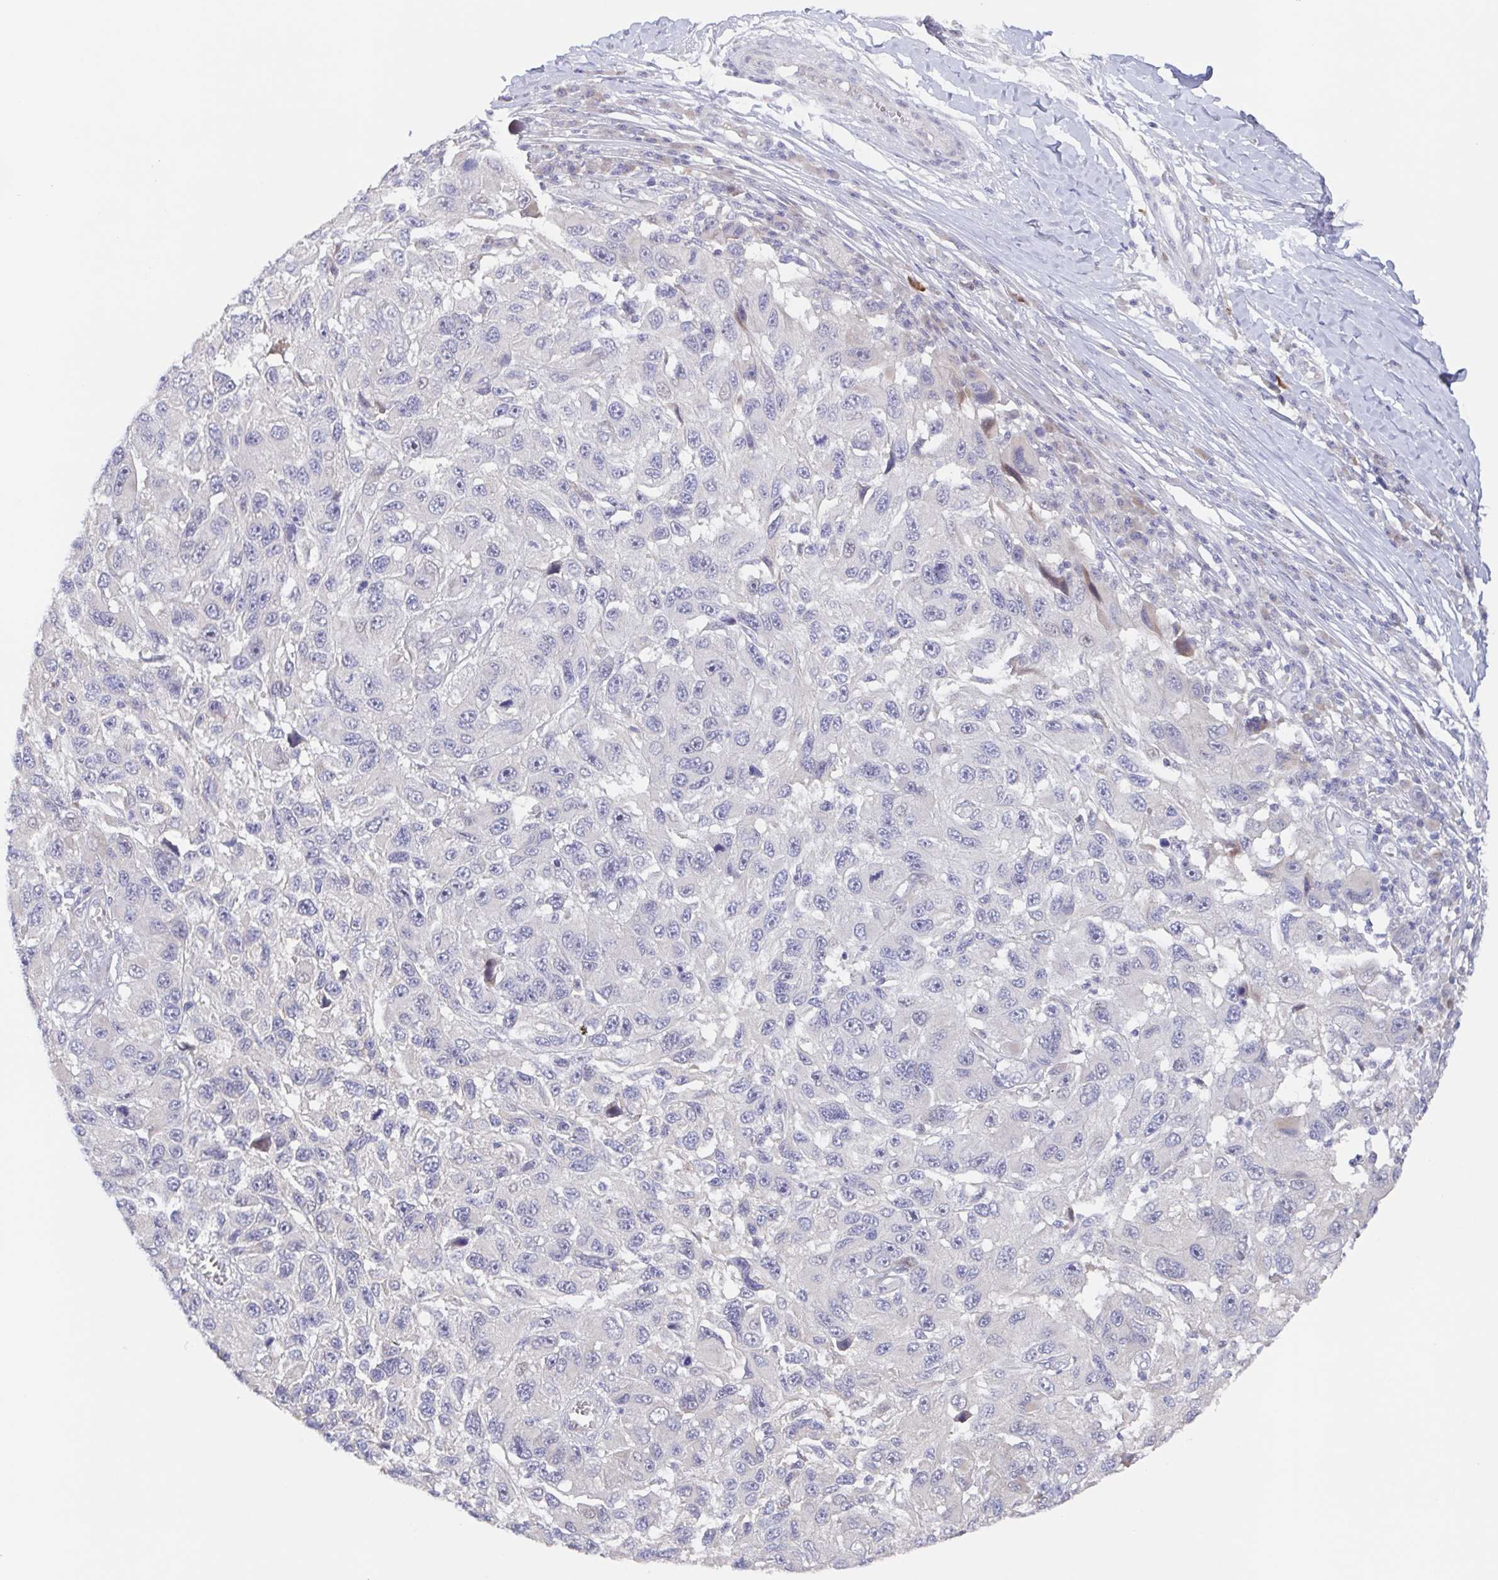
{"staining": {"intensity": "negative", "quantity": "none", "location": "none"}, "tissue": "melanoma", "cell_type": "Tumor cells", "image_type": "cancer", "snomed": [{"axis": "morphology", "description": "Malignant melanoma, NOS"}, {"axis": "topography", "description": "Skin"}], "caption": "IHC histopathology image of malignant melanoma stained for a protein (brown), which displays no staining in tumor cells.", "gene": "POU2F3", "patient": {"sex": "male", "age": 53}}